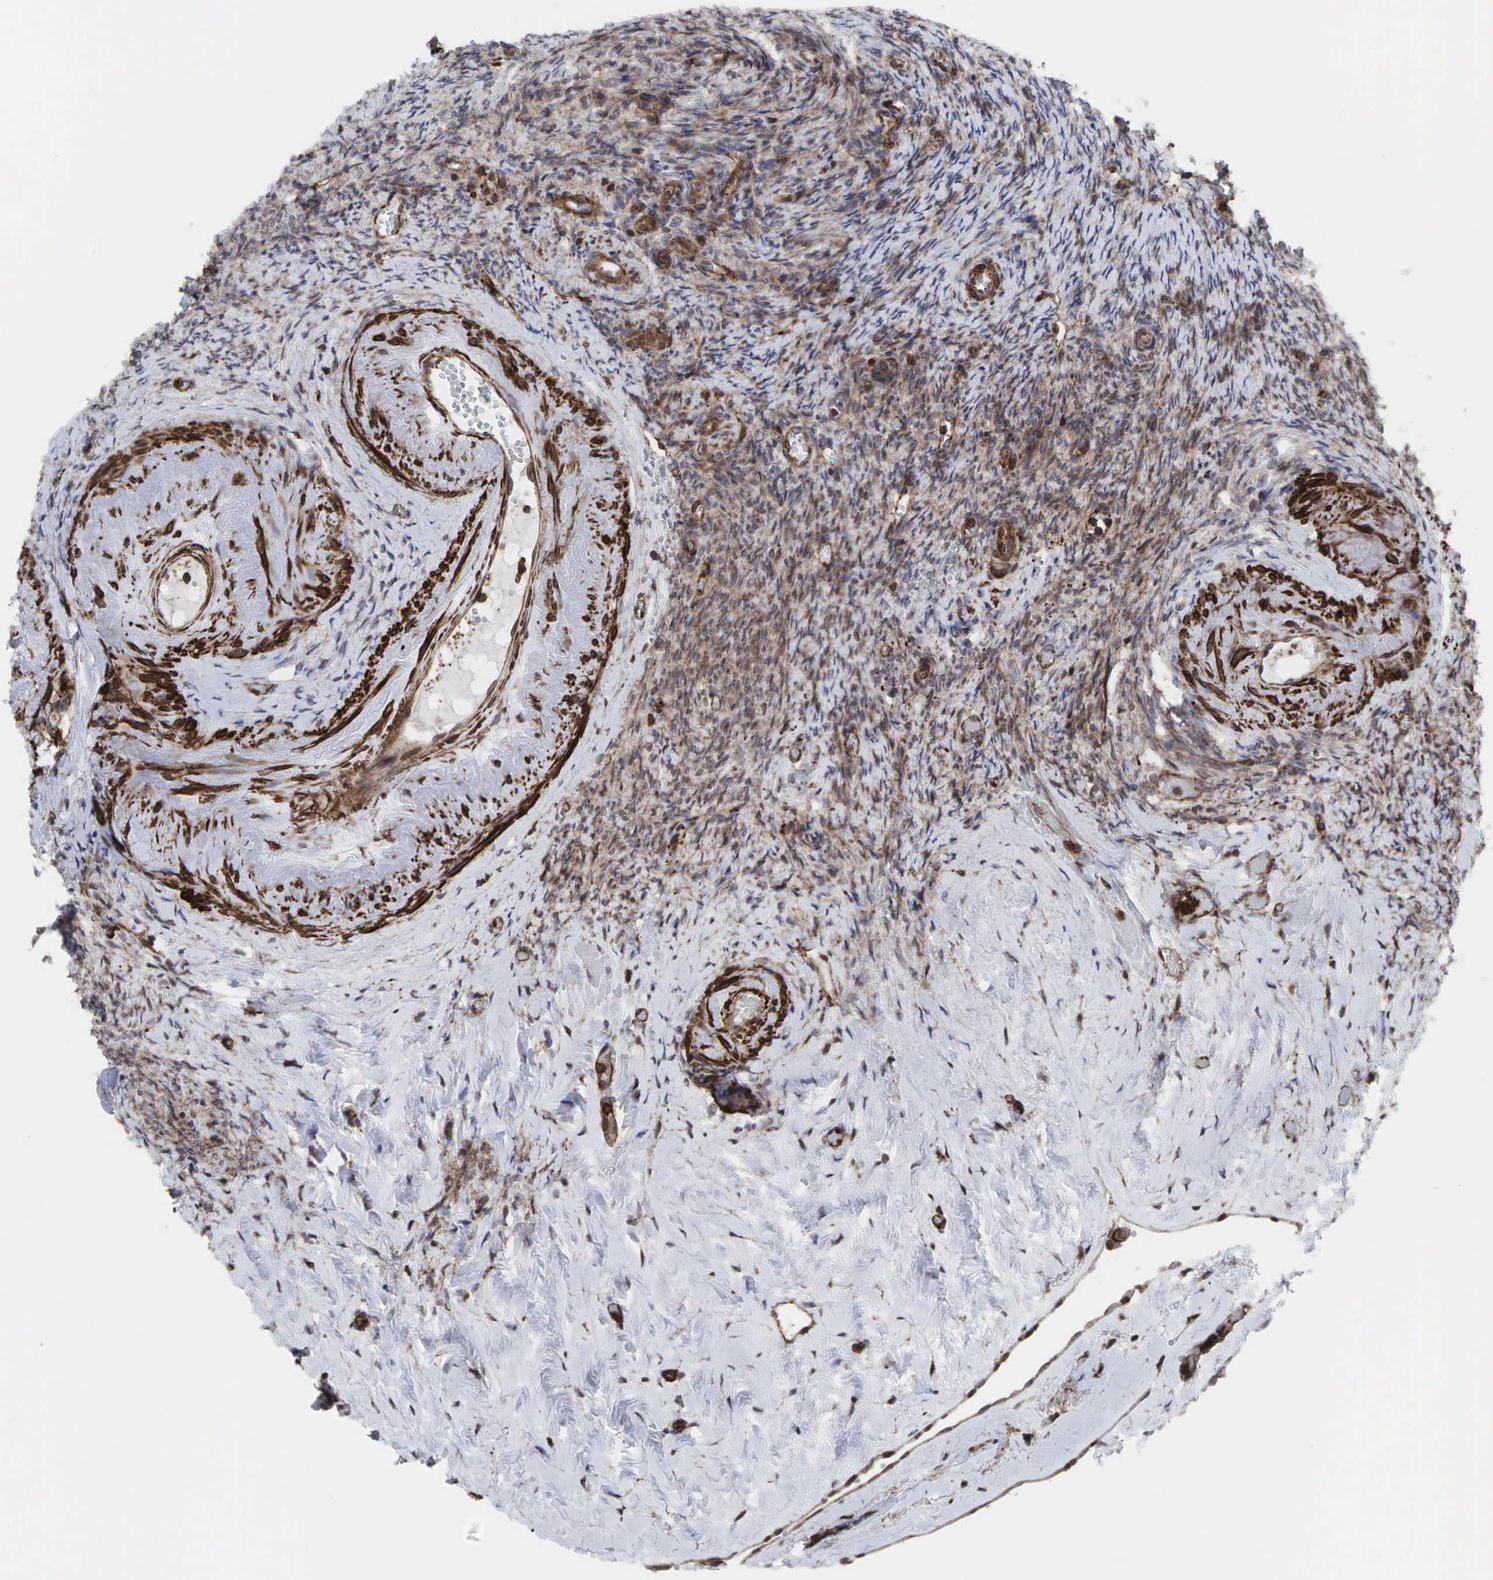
{"staining": {"intensity": "moderate", "quantity": ">75%", "location": "cytoplasmic/membranous"}, "tissue": "ovary", "cell_type": "Ovarian stroma cells", "image_type": "normal", "snomed": [{"axis": "morphology", "description": "Normal tissue, NOS"}, {"axis": "topography", "description": "Ovary"}], "caption": "High-power microscopy captured an immunohistochemistry (IHC) photomicrograph of normal ovary, revealing moderate cytoplasmic/membranous expression in about >75% of ovarian stroma cells. (brown staining indicates protein expression, while blue staining denotes nuclei).", "gene": "GPRASP1", "patient": {"sex": "female", "age": 63}}